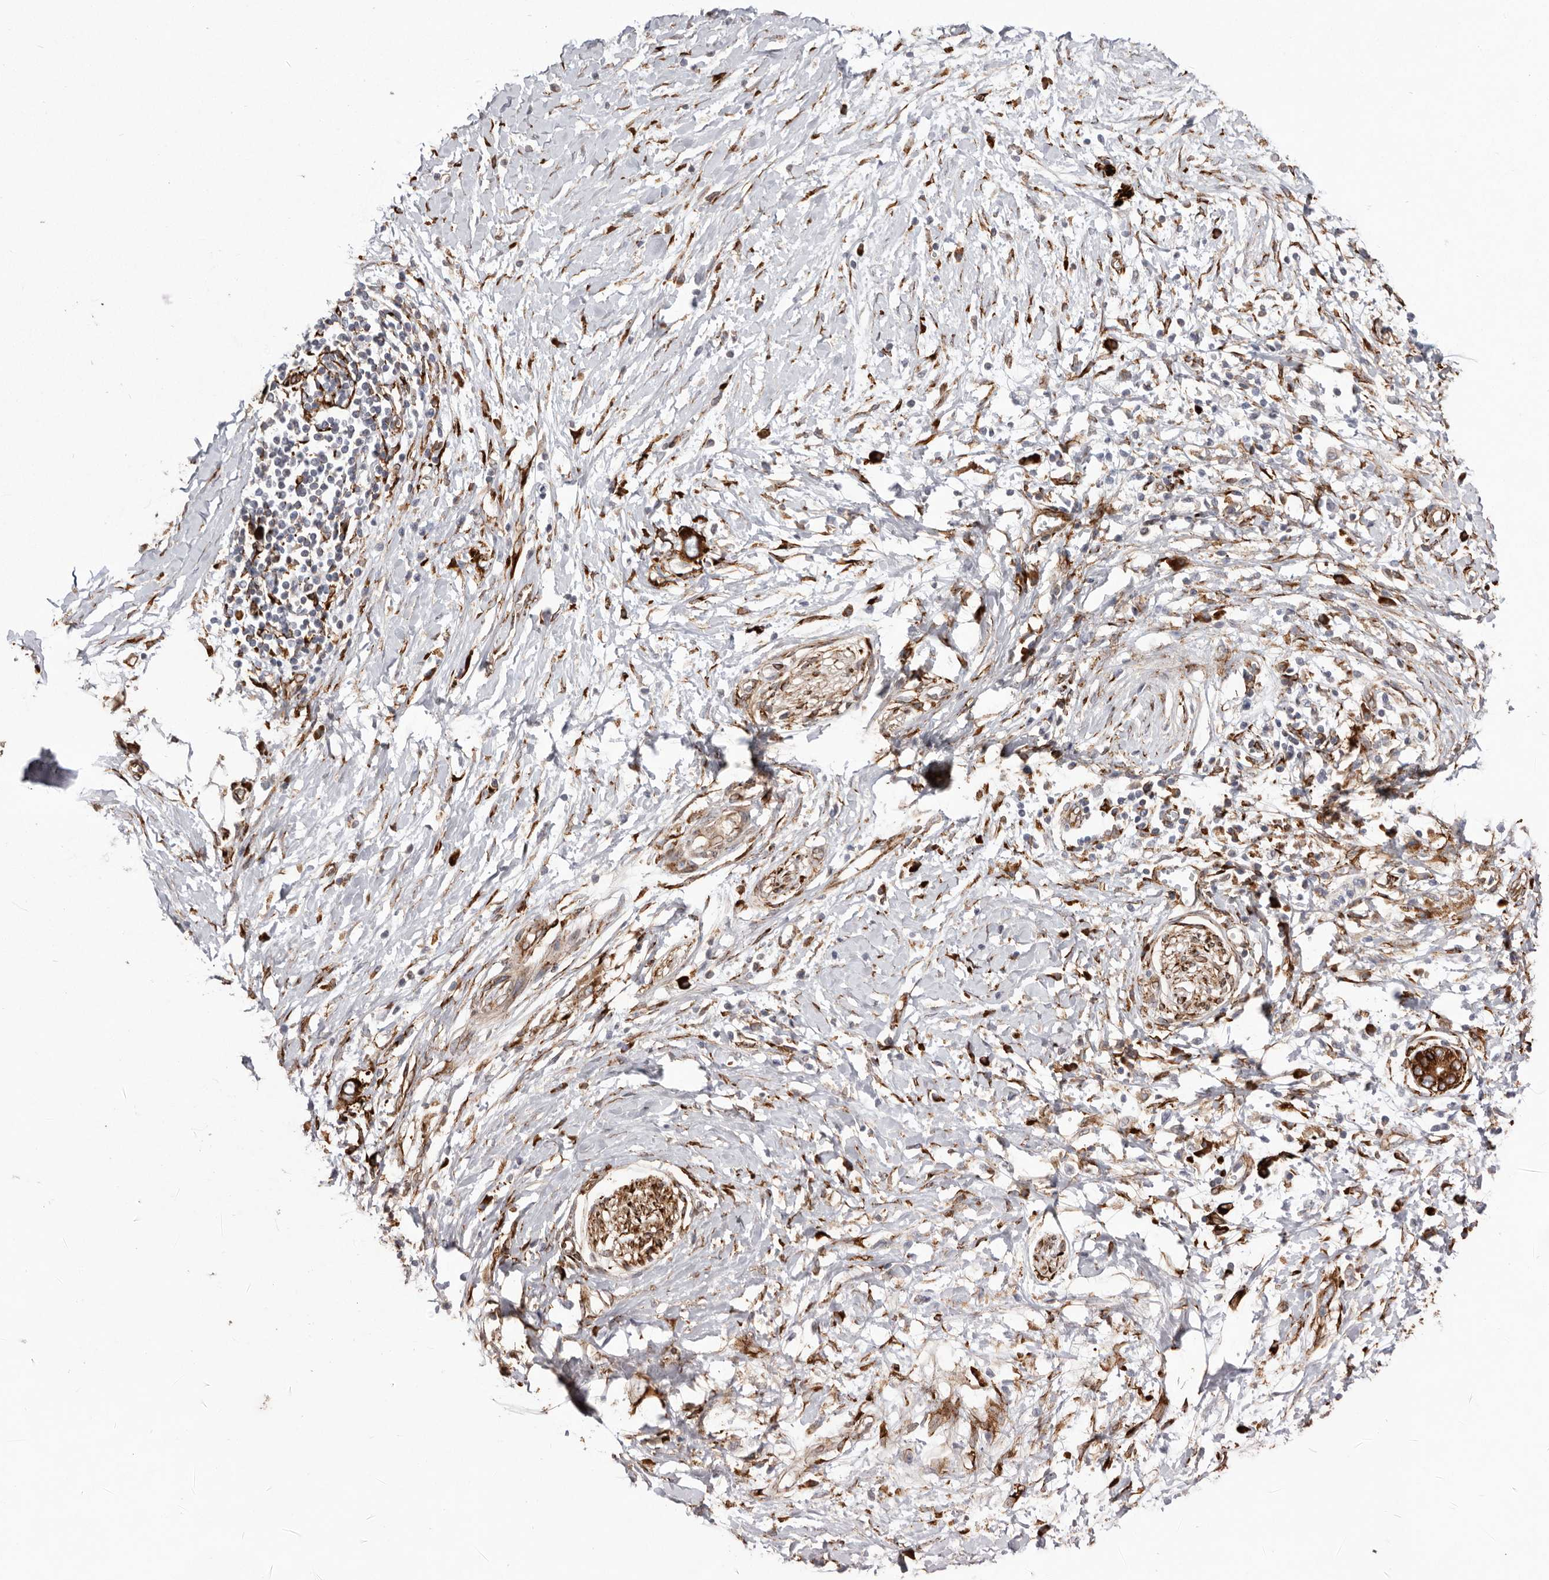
{"staining": {"intensity": "strong", "quantity": ">75%", "location": "cytoplasmic/membranous"}, "tissue": "pancreatic cancer", "cell_type": "Tumor cells", "image_type": "cancer", "snomed": [{"axis": "morphology", "description": "Normal tissue, NOS"}, {"axis": "morphology", "description": "Adenocarcinoma, NOS"}, {"axis": "topography", "description": "Pancreas"}, {"axis": "topography", "description": "Peripheral nerve tissue"}], "caption": "Human pancreatic cancer stained with a brown dye shows strong cytoplasmic/membranous positive expression in about >75% of tumor cells.", "gene": "WDTC1", "patient": {"sex": "male", "age": 59}}